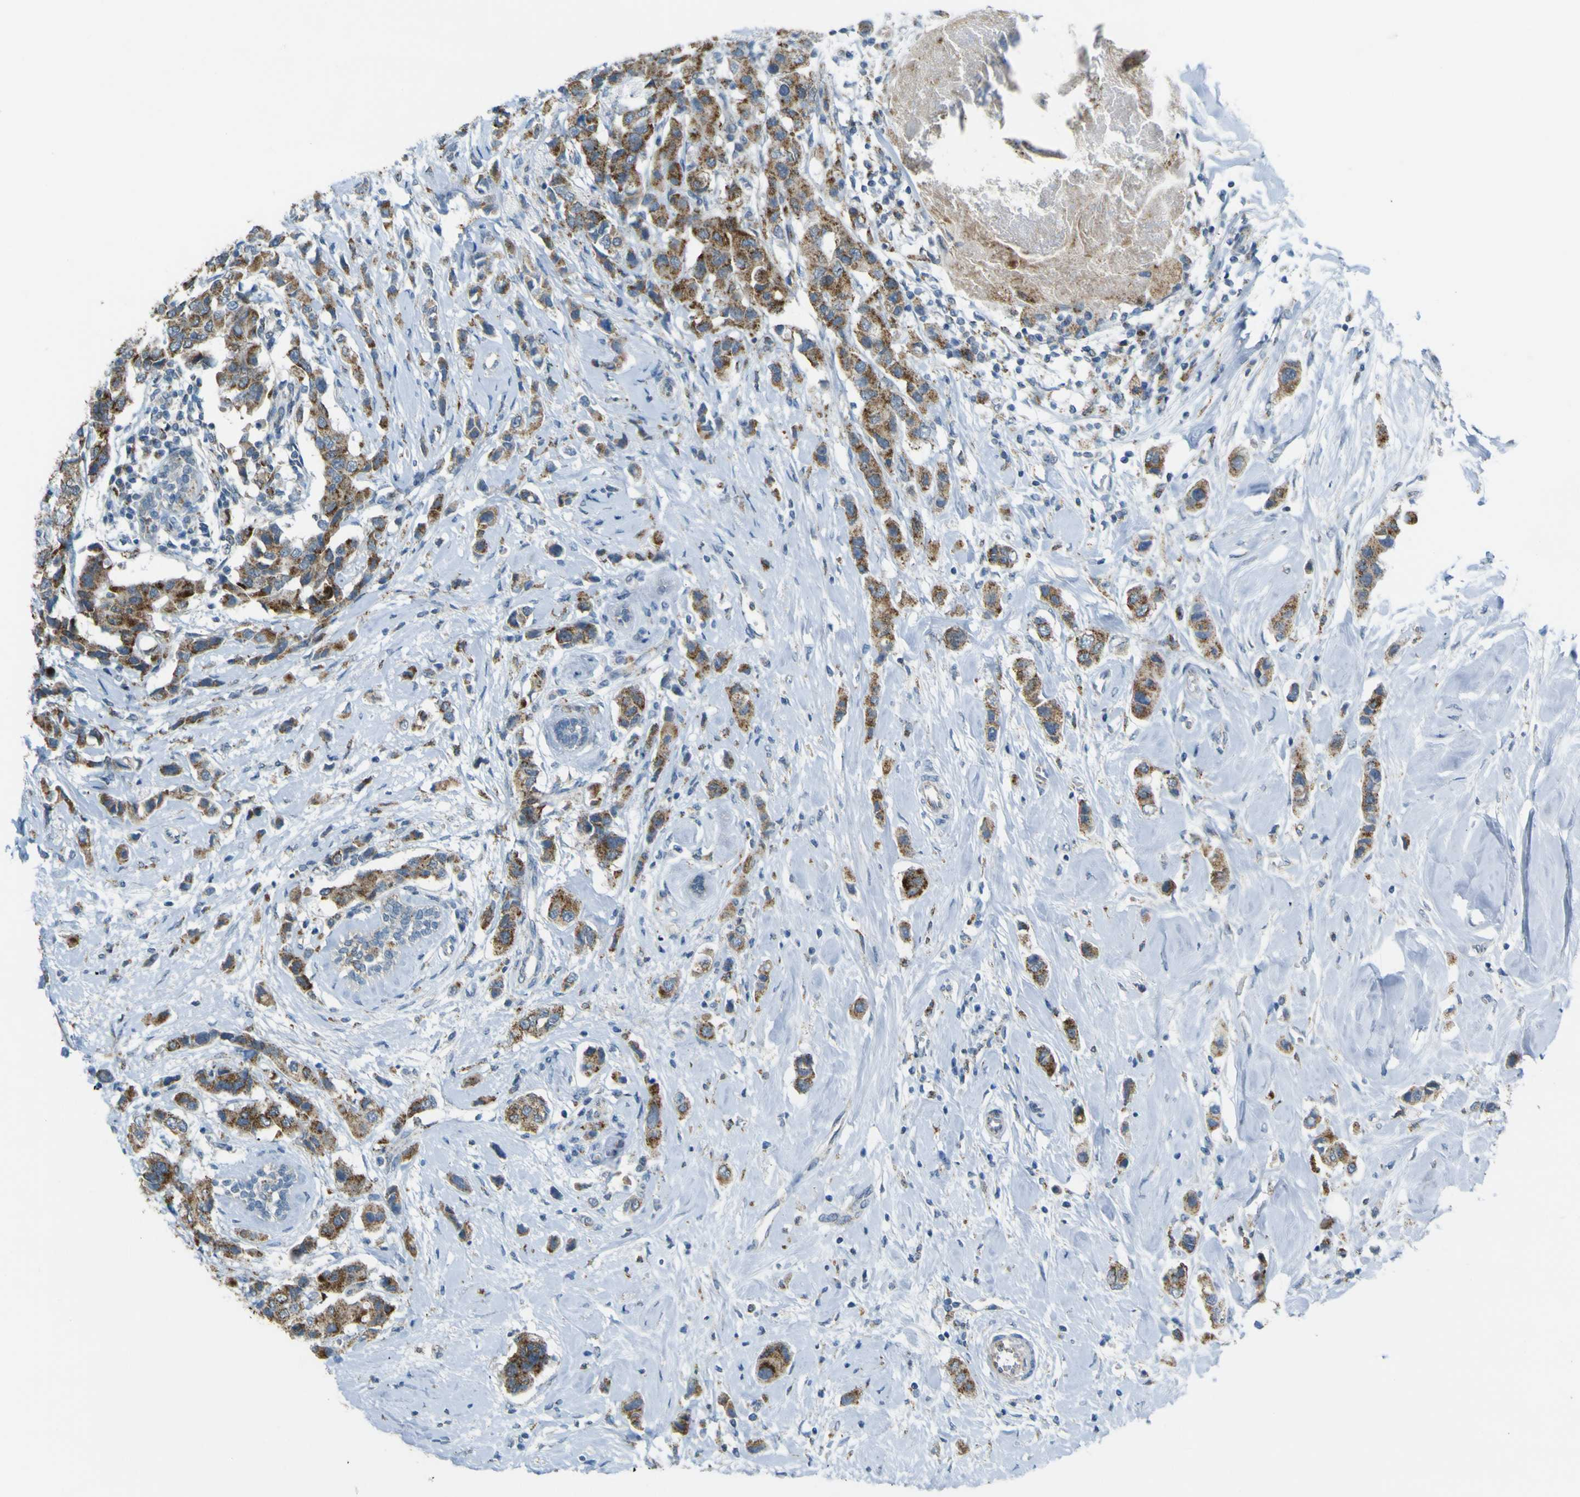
{"staining": {"intensity": "moderate", "quantity": ">75%", "location": "cytoplasmic/membranous"}, "tissue": "breast cancer", "cell_type": "Tumor cells", "image_type": "cancer", "snomed": [{"axis": "morphology", "description": "Normal tissue, NOS"}, {"axis": "morphology", "description": "Duct carcinoma"}, {"axis": "topography", "description": "Breast"}], "caption": "Immunohistochemistry (IHC) photomicrograph of neoplastic tissue: breast cancer (invasive ductal carcinoma) stained using immunohistochemistry (IHC) displays medium levels of moderate protein expression localized specifically in the cytoplasmic/membranous of tumor cells, appearing as a cytoplasmic/membranous brown color.", "gene": "ACBD5", "patient": {"sex": "female", "age": 50}}